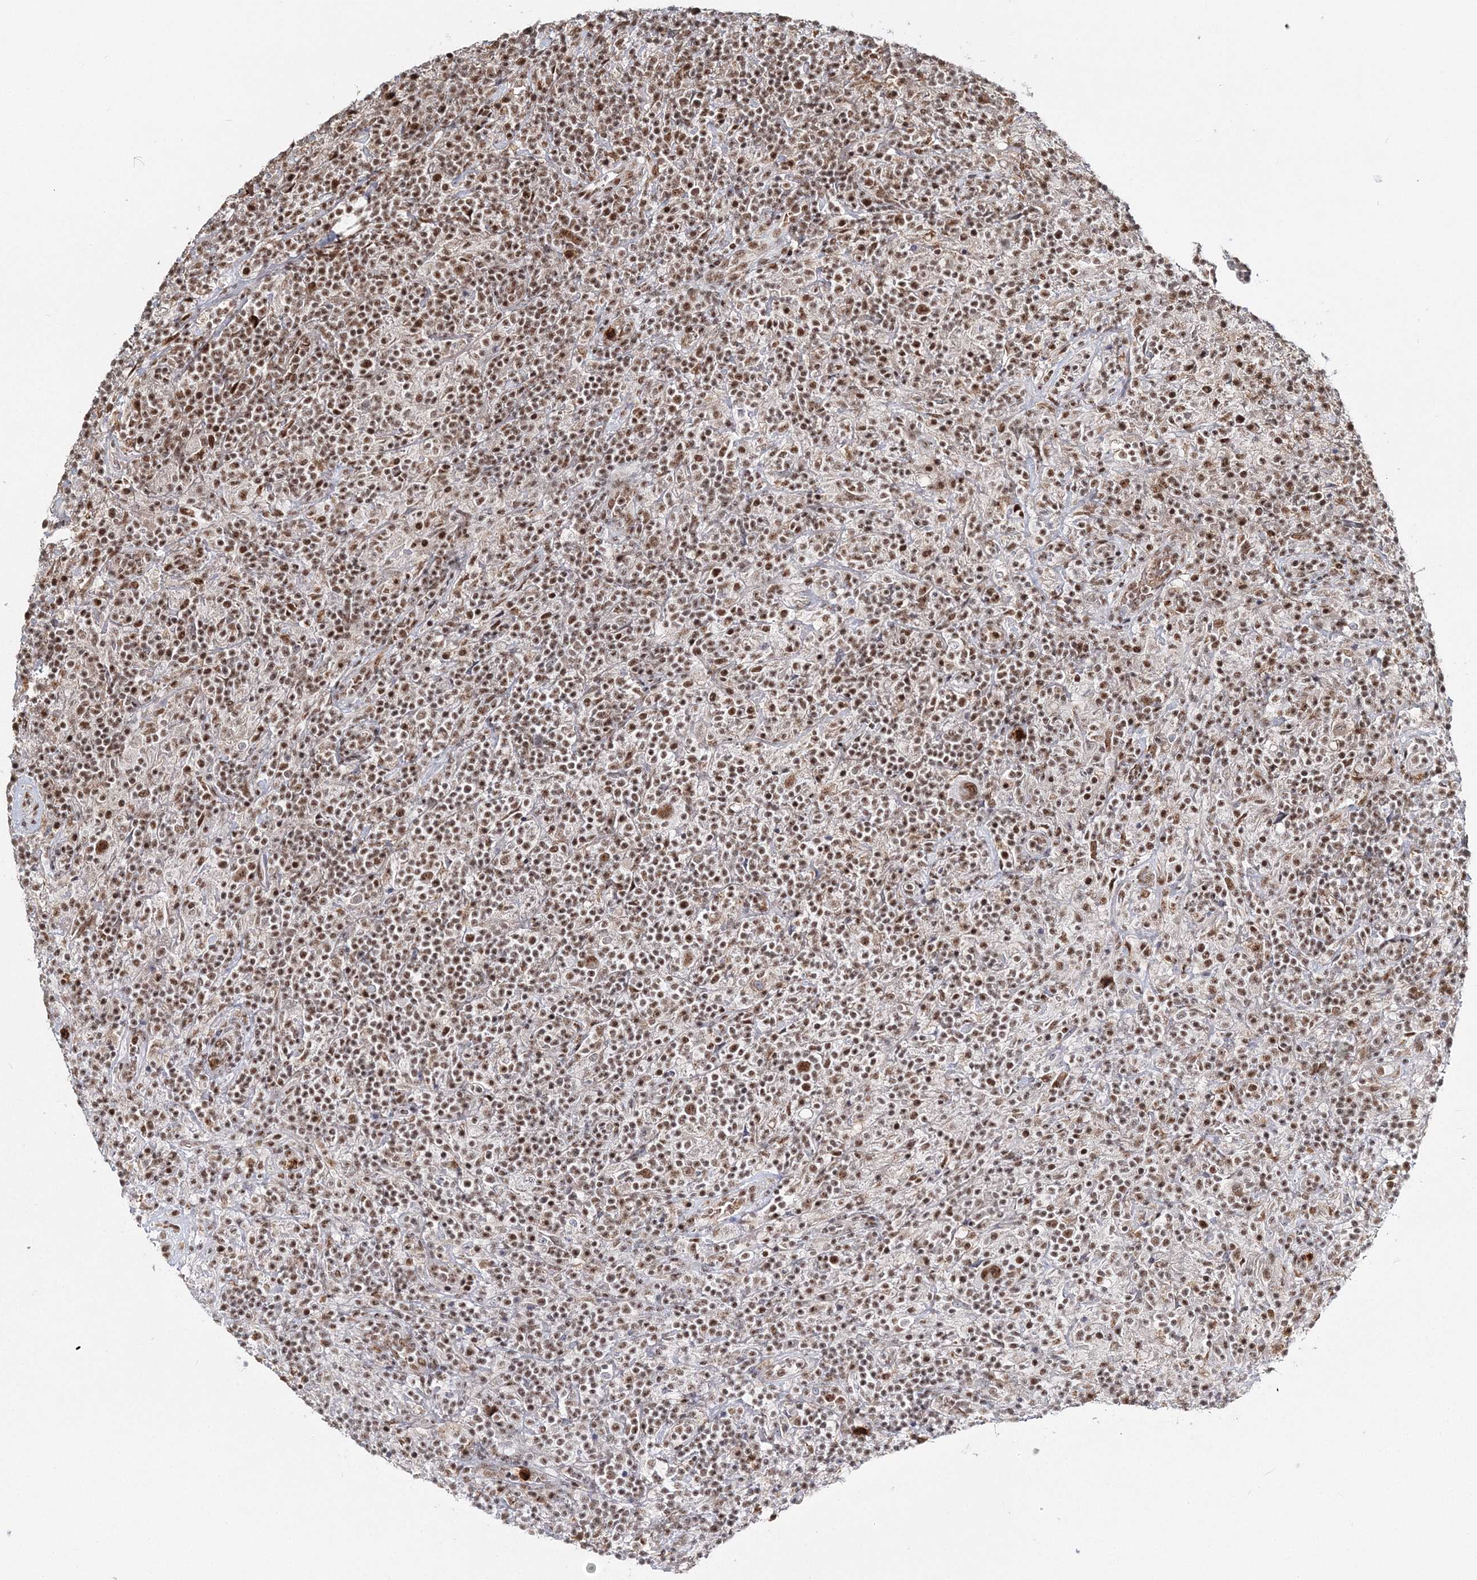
{"staining": {"intensity": "moderate", "quantity": ">75%", "location": "nuclear"}, "tissue": "lymphoma", "cell_type": "Tumor cells", "image_type": "cancer", "snomed": [{"axis": "morphology", "description": "Hodgkin's disease, NOS"}, {"axis": "topography", "description": "Lymph node"}], "caption": "Immunohistochemical staining of Hodgkin's disease reveals medium levels of moderate nuclear protein positivity in approximately >75% of tumor cells.", "gene": "QRICH1", "patient": {"sex": "male", "age": 70}}